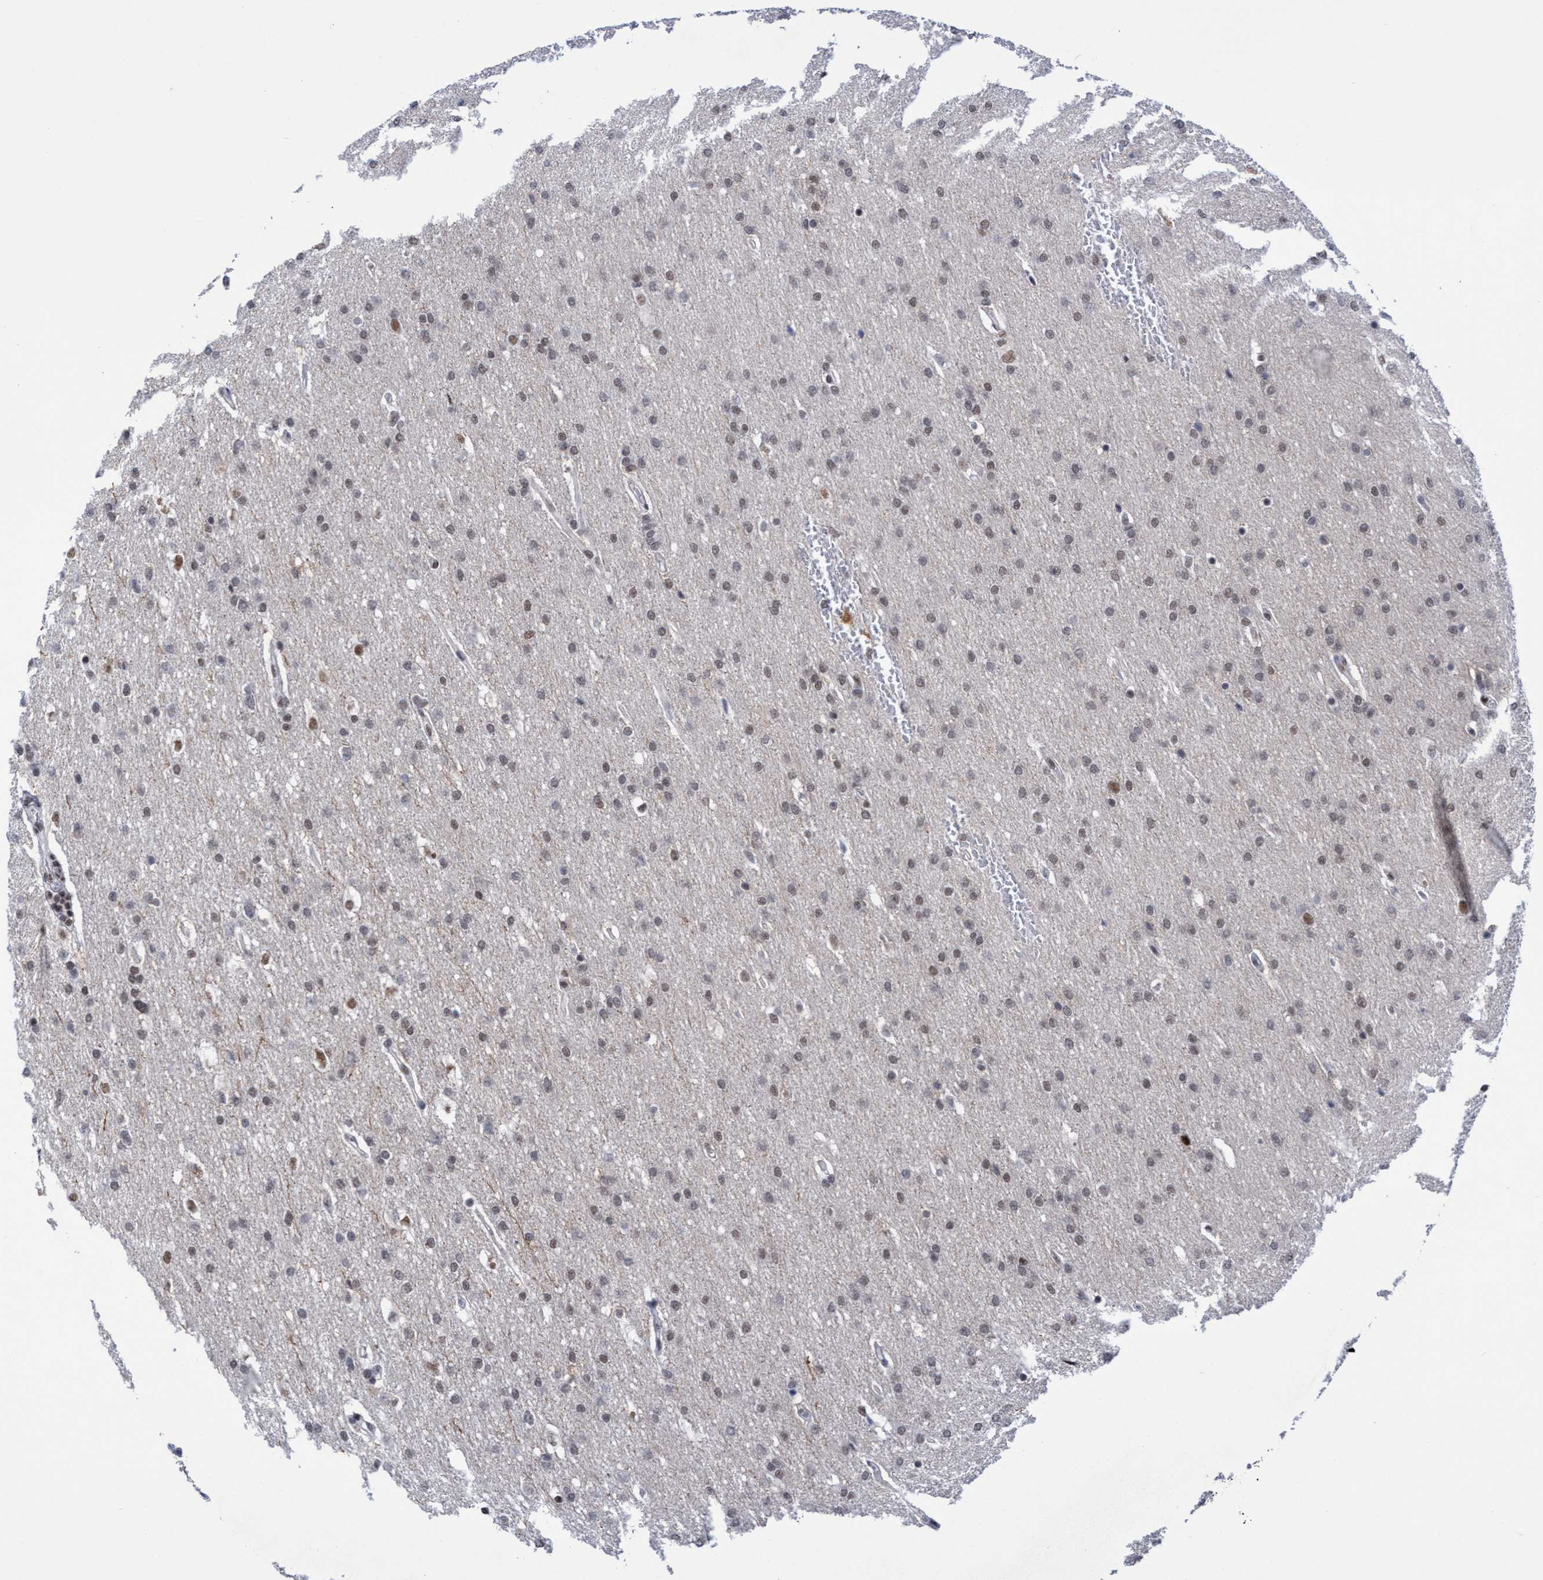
{"staining": {"intensity": "moderate", "quantity": "<25%", "location": "nuclear"}, "tissue": "glioma", "cell_type": "Tumor cells", "image_type": "cancer", "snomed": [{"axis": "morphology", "description": "Glioma, malignant, Low grade"}, {"axis": "topography", "description": "Brain"}], "caption": "DAB (3,3'-diaminobenzidine) immunohistochemical staining of human malignant glioma (low-grade) exhibits moderate nuclear protein expression in approximately <25% of tumor cells. Immunohistochemistry (ihc) stains the protein of interest in brown and the nuclei are stained blue.", "gene": "C9orf78", "patient": {"sex": "female", "age": 37}}